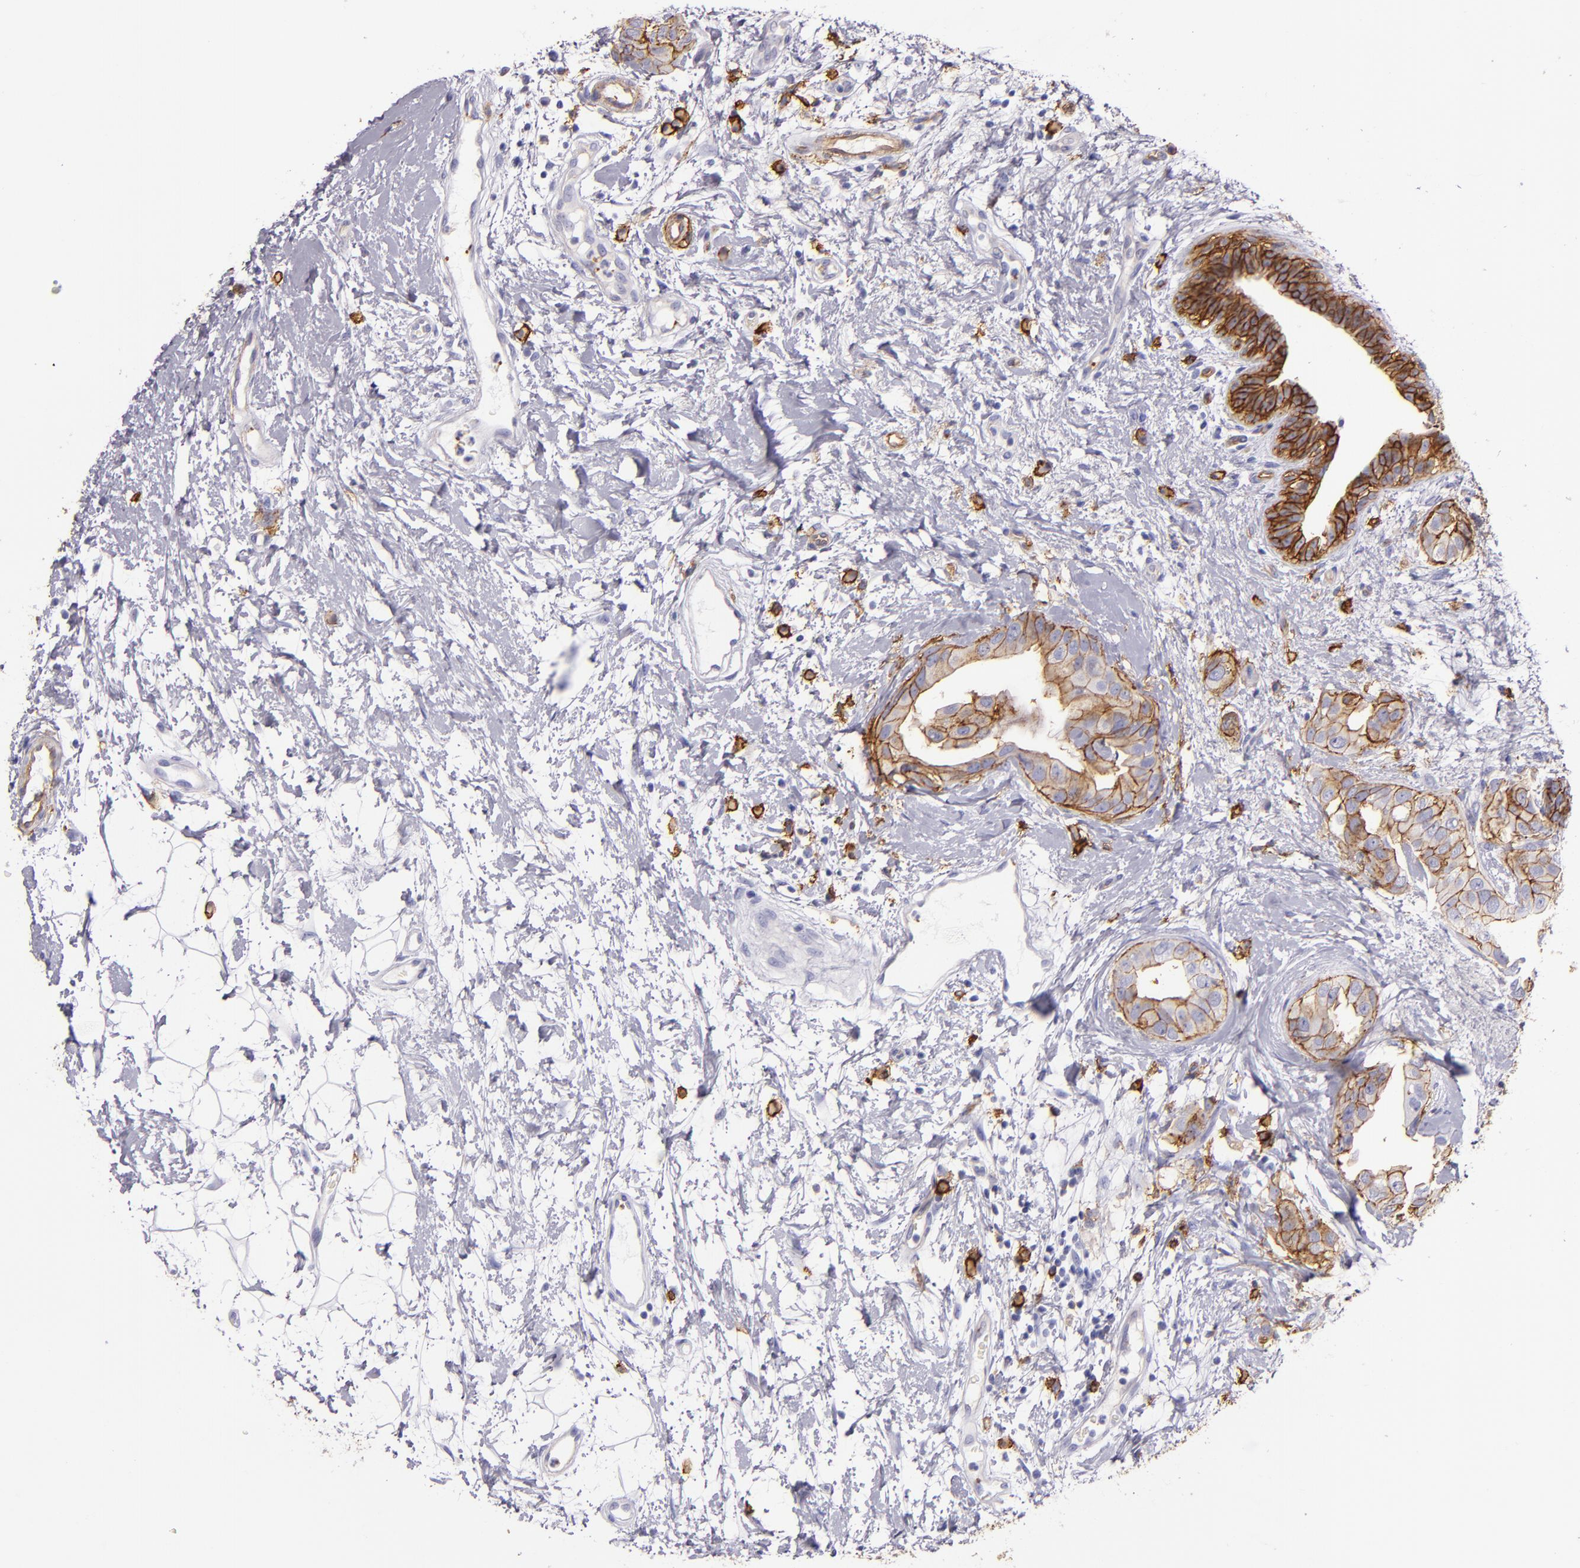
{"staining": {"intensity": "strong", "quantity": ">75%", "location": "cytoplasmic/membranous"}, "tissue": "breast cancer", "cell_type": "Tumor cells", "image_type": "cancer", "snomed": [{"axis": "morphology", "description": "Duct carcinoma"}, {"axis": "topography", "description": "Breast"}], "caption": "Tumor cells exhibit strong cytoplasmic/membranous staining in approximately >75% of cells in breast cancer.", "gene": "CD9", "patient": {"sex": "female", "age": 40}}